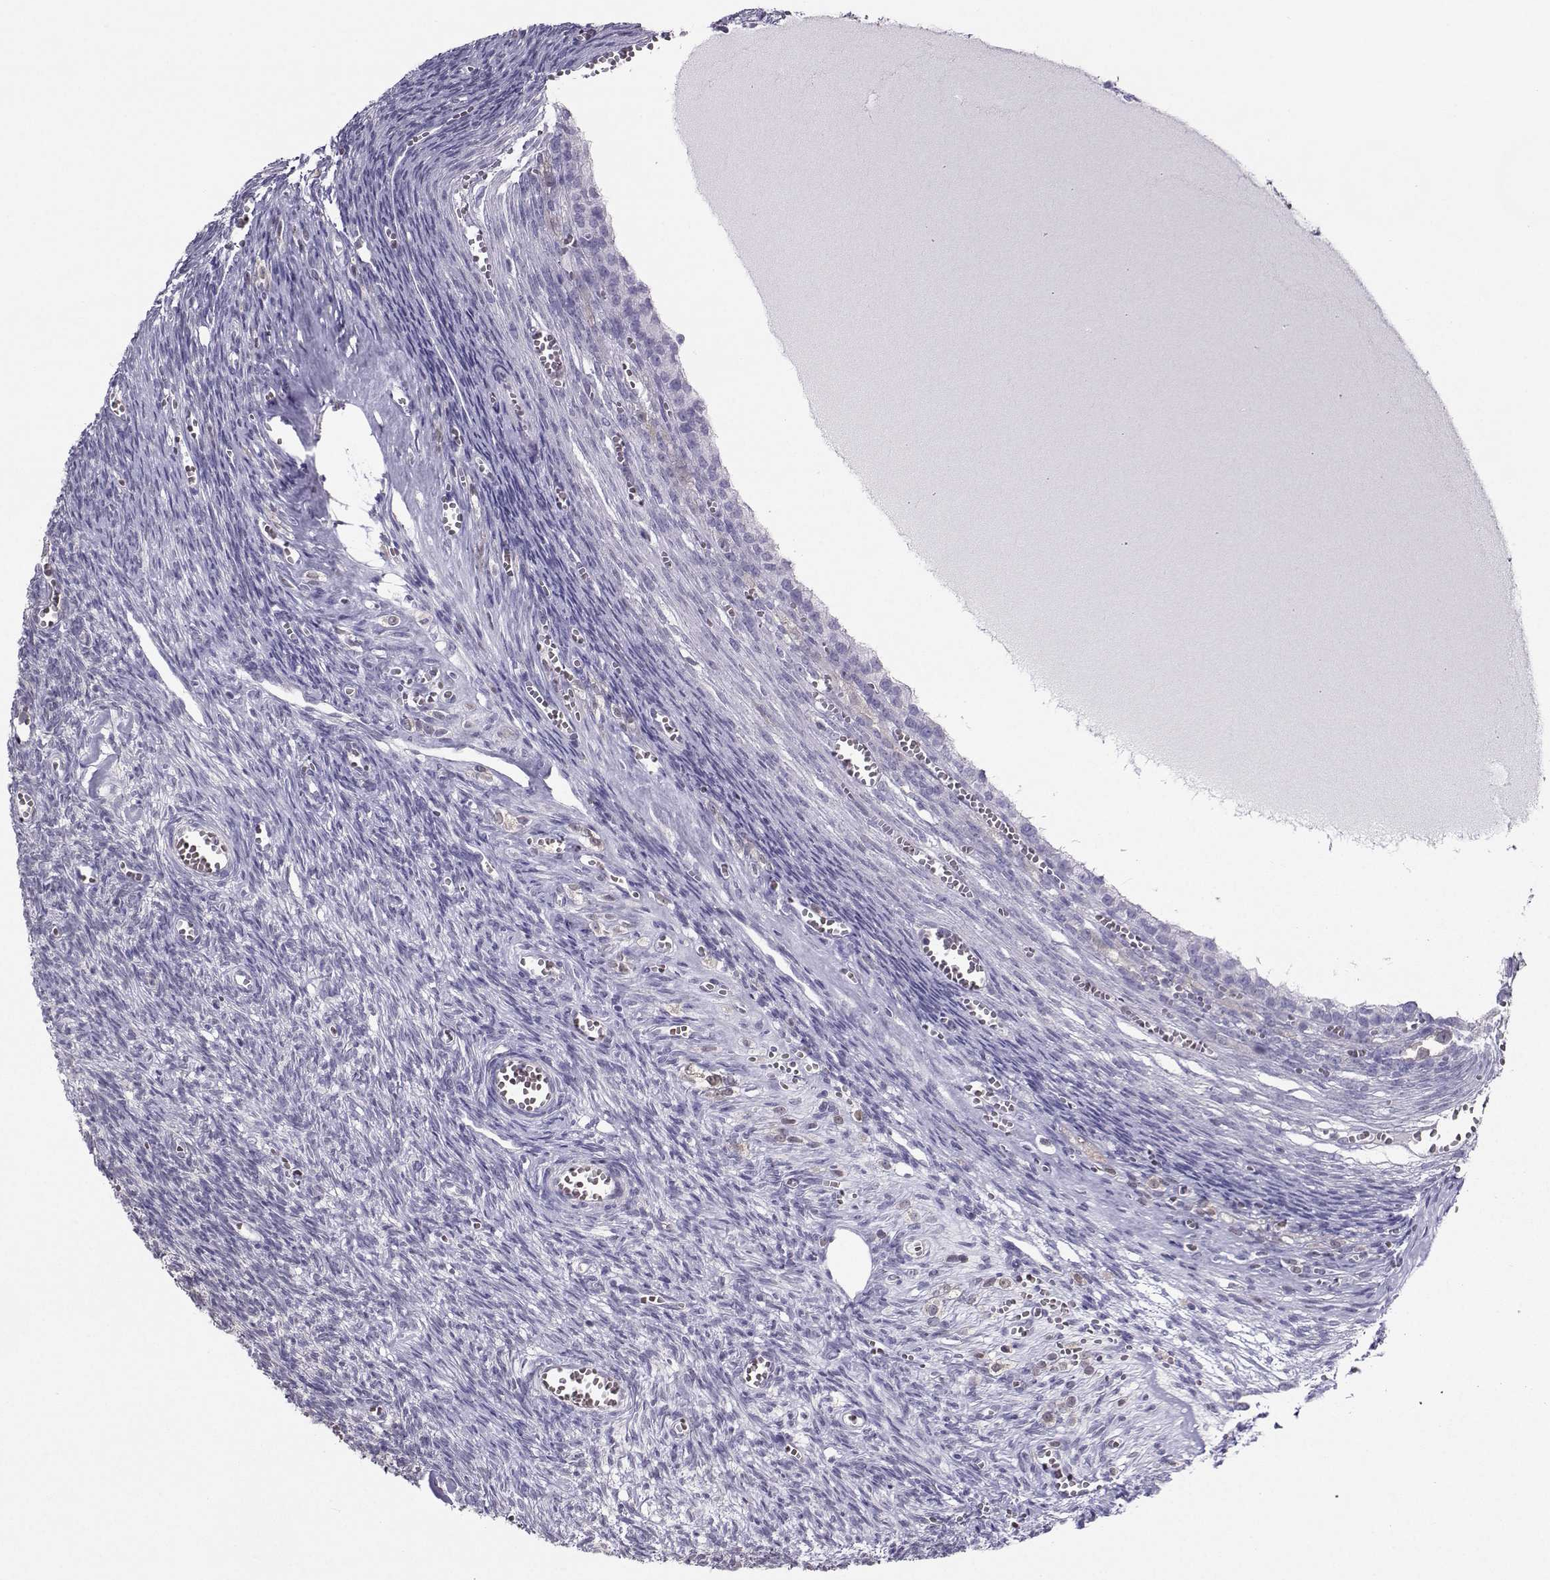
{"staining": {"intensity": "moderate", "quantity": ">75%", "location": "cytoplasmic/membranous"}, "tissue": "ovary", "cell_type": "Follicle cells", "image_type": "normal", "snomed": [{"axis": "morphology", "description": "Normal tissue, NOS"}, {"axis": "topography", "description": "Ovary"}], "caption": "Follicle cells display medium levels of moderate cytoplasmic/membranous expression in approximately >75% of cells in normal human ovary. (DAB (3,3'-diaminobenzidine) = brown stain, brightfield microscopy at high magnification).", "gene": "PGK1", "patient": {"sex": "female", "age": 43}}